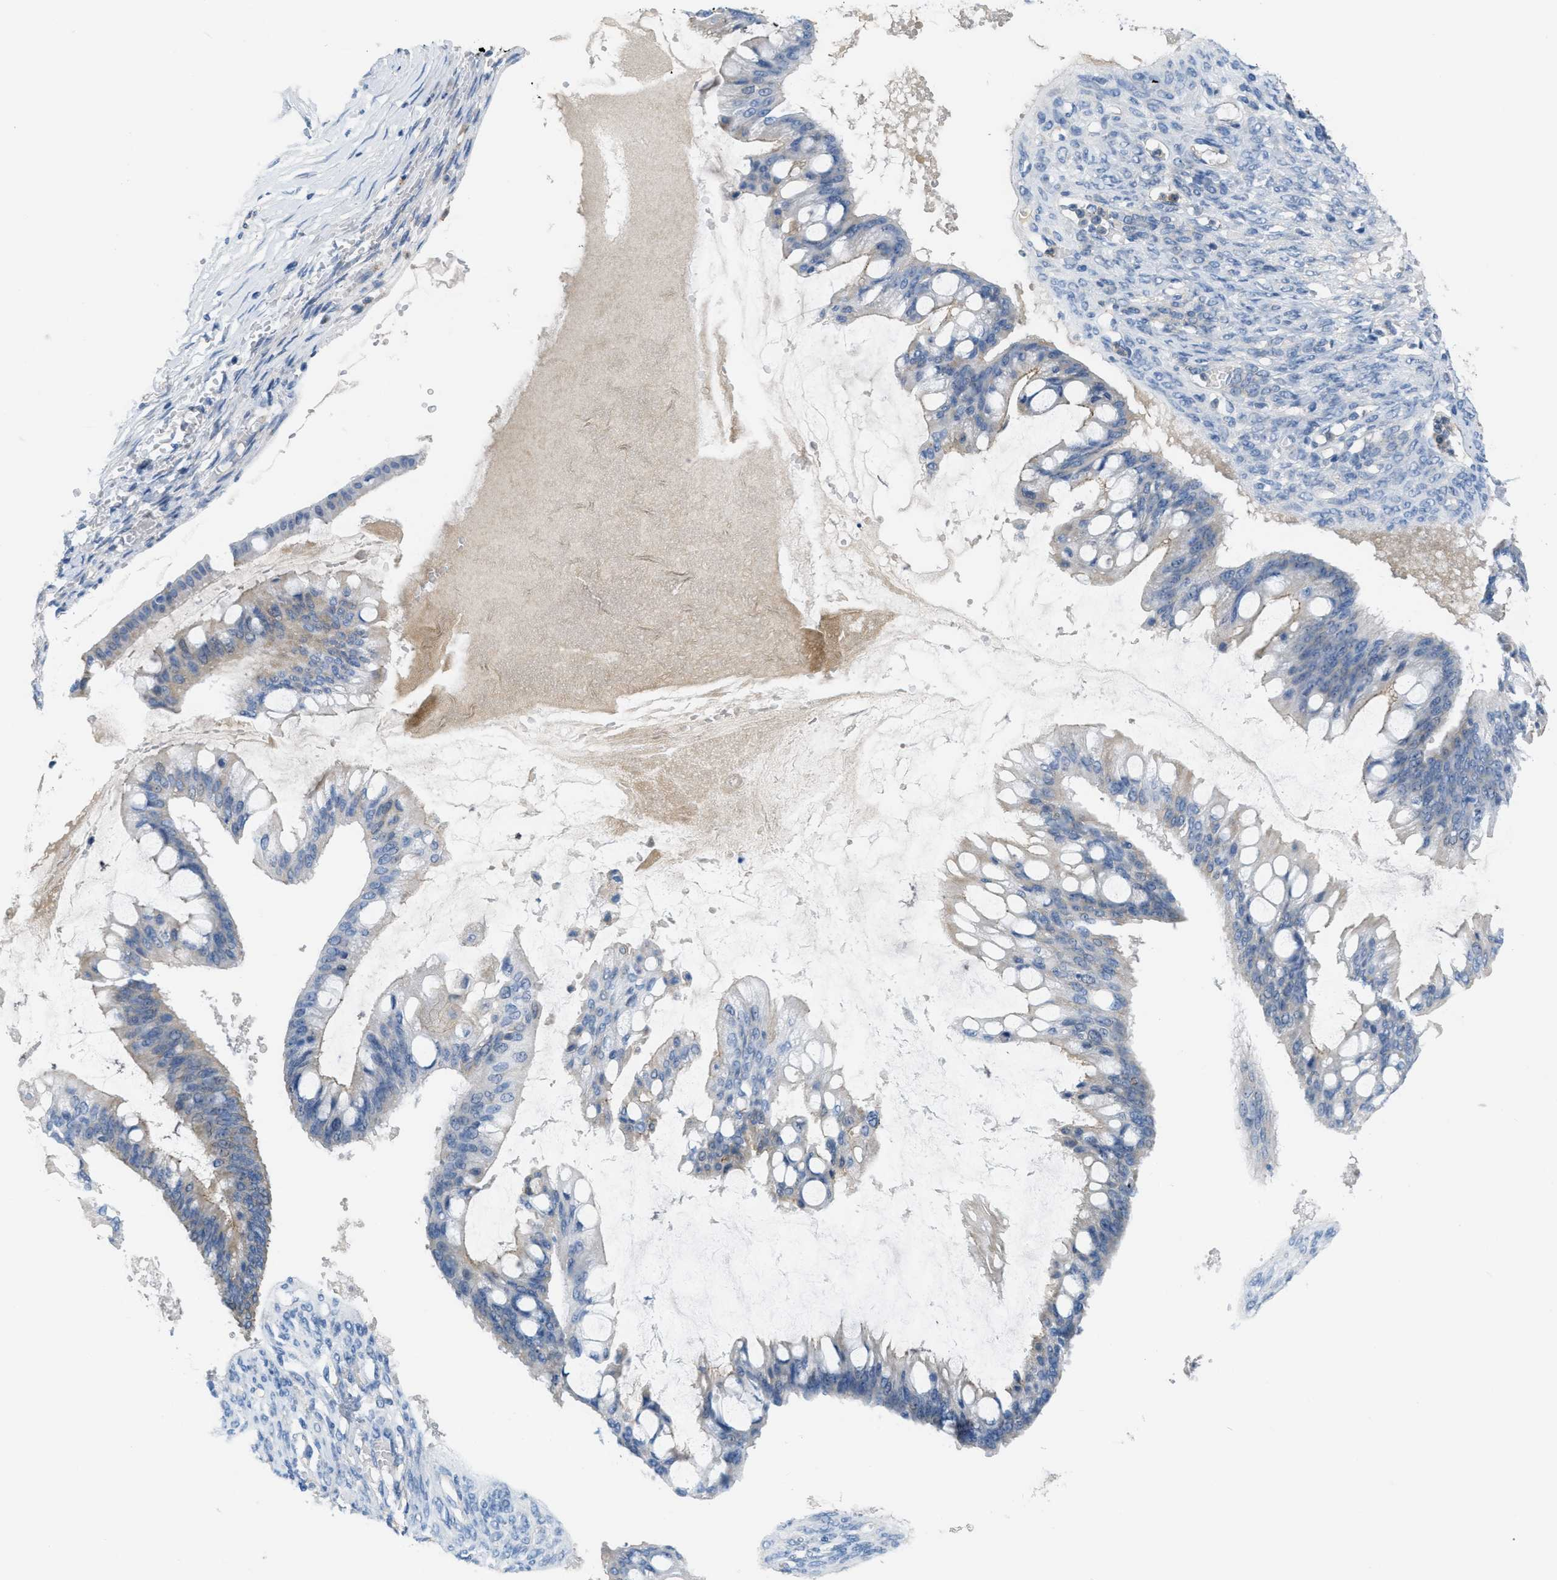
{"staining": {"intensity": "weak", "quantity": "<25%", "location": "cytoplasmic/membranous"}, "tissue": "ovarian cancer", "cell_type": "Tumor cells", "image_type": "cancer", "snomed": [{"axis": "morphology", "description": "Cystadenocarcinoma, mucinous, NOS"}, {"axis": "topography", "description": "Ovary"}], "caption": "Human mucinous cystadenocarcinoma (ovarian) stained for a protein using immunohistochemistry reveals no staining in tumor cells.", "gene": "CRB3", "patient": {"sex": "female", "age": 73}}